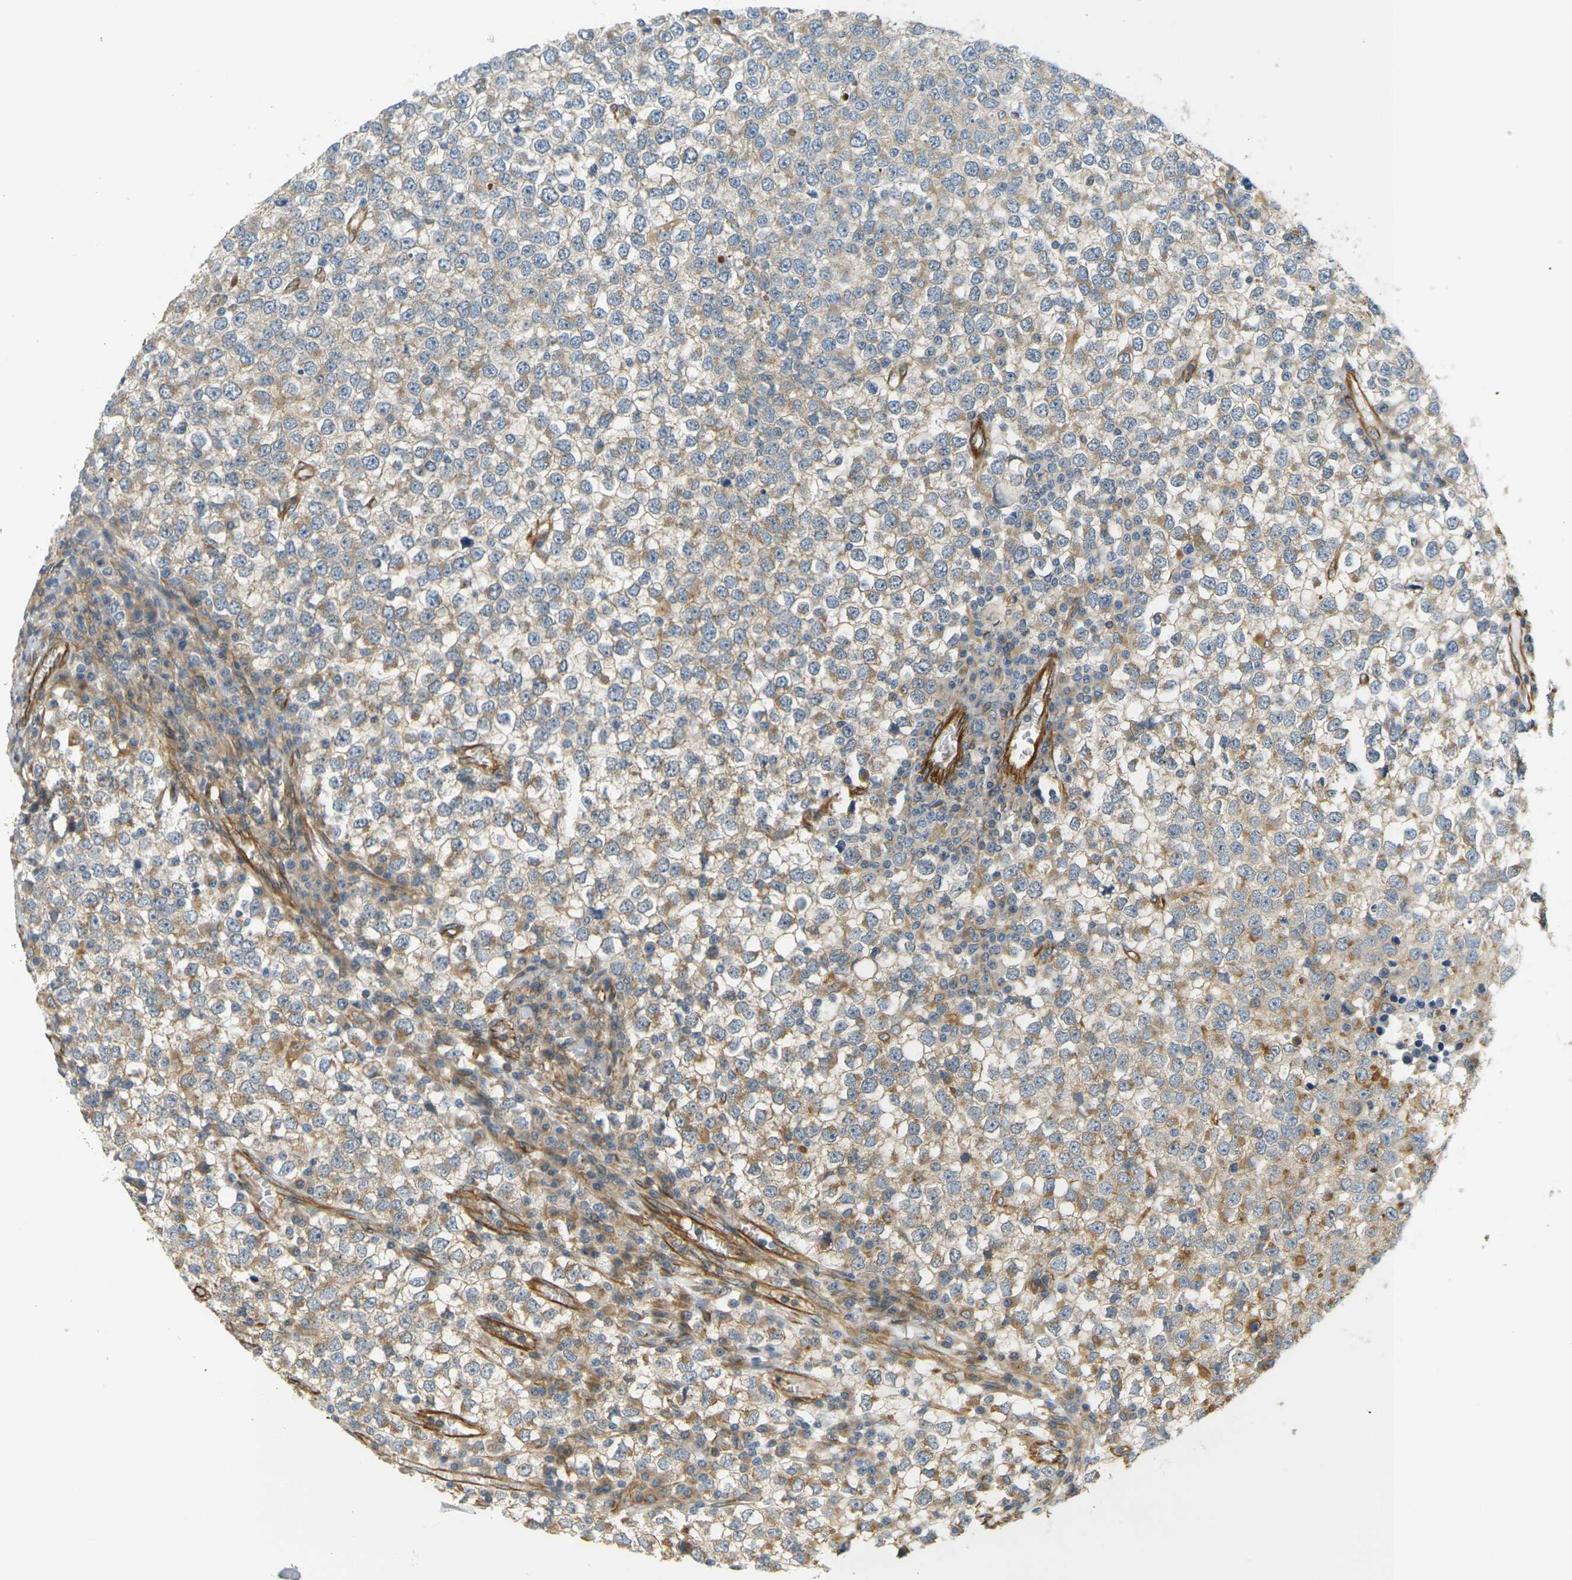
{"staining": {"intensity": "weak", "quantity": ">75%", "location": "cytoplasmic/membranous"}, "tissue": "testis cancer", "cell_type": "Tumor cells", "image_type": "cancer", "snomed": [{"axis": "morphology", "description": "Seminoma, NOS"}, {"axis": "topography", "description": "Testis"}], "caption": "IHC photomicrograph of neoplastic tissue: human seminoma (testis) stained using immunohistochemistry reveals low levels of weak protein expression localized specifically in the cytoplasmic/membranous of tumor cells, appearing as a cytoplasmic/membranous brown color.", "gene": "CYTH3", "patient": {"sex": "male", "age": 65}}